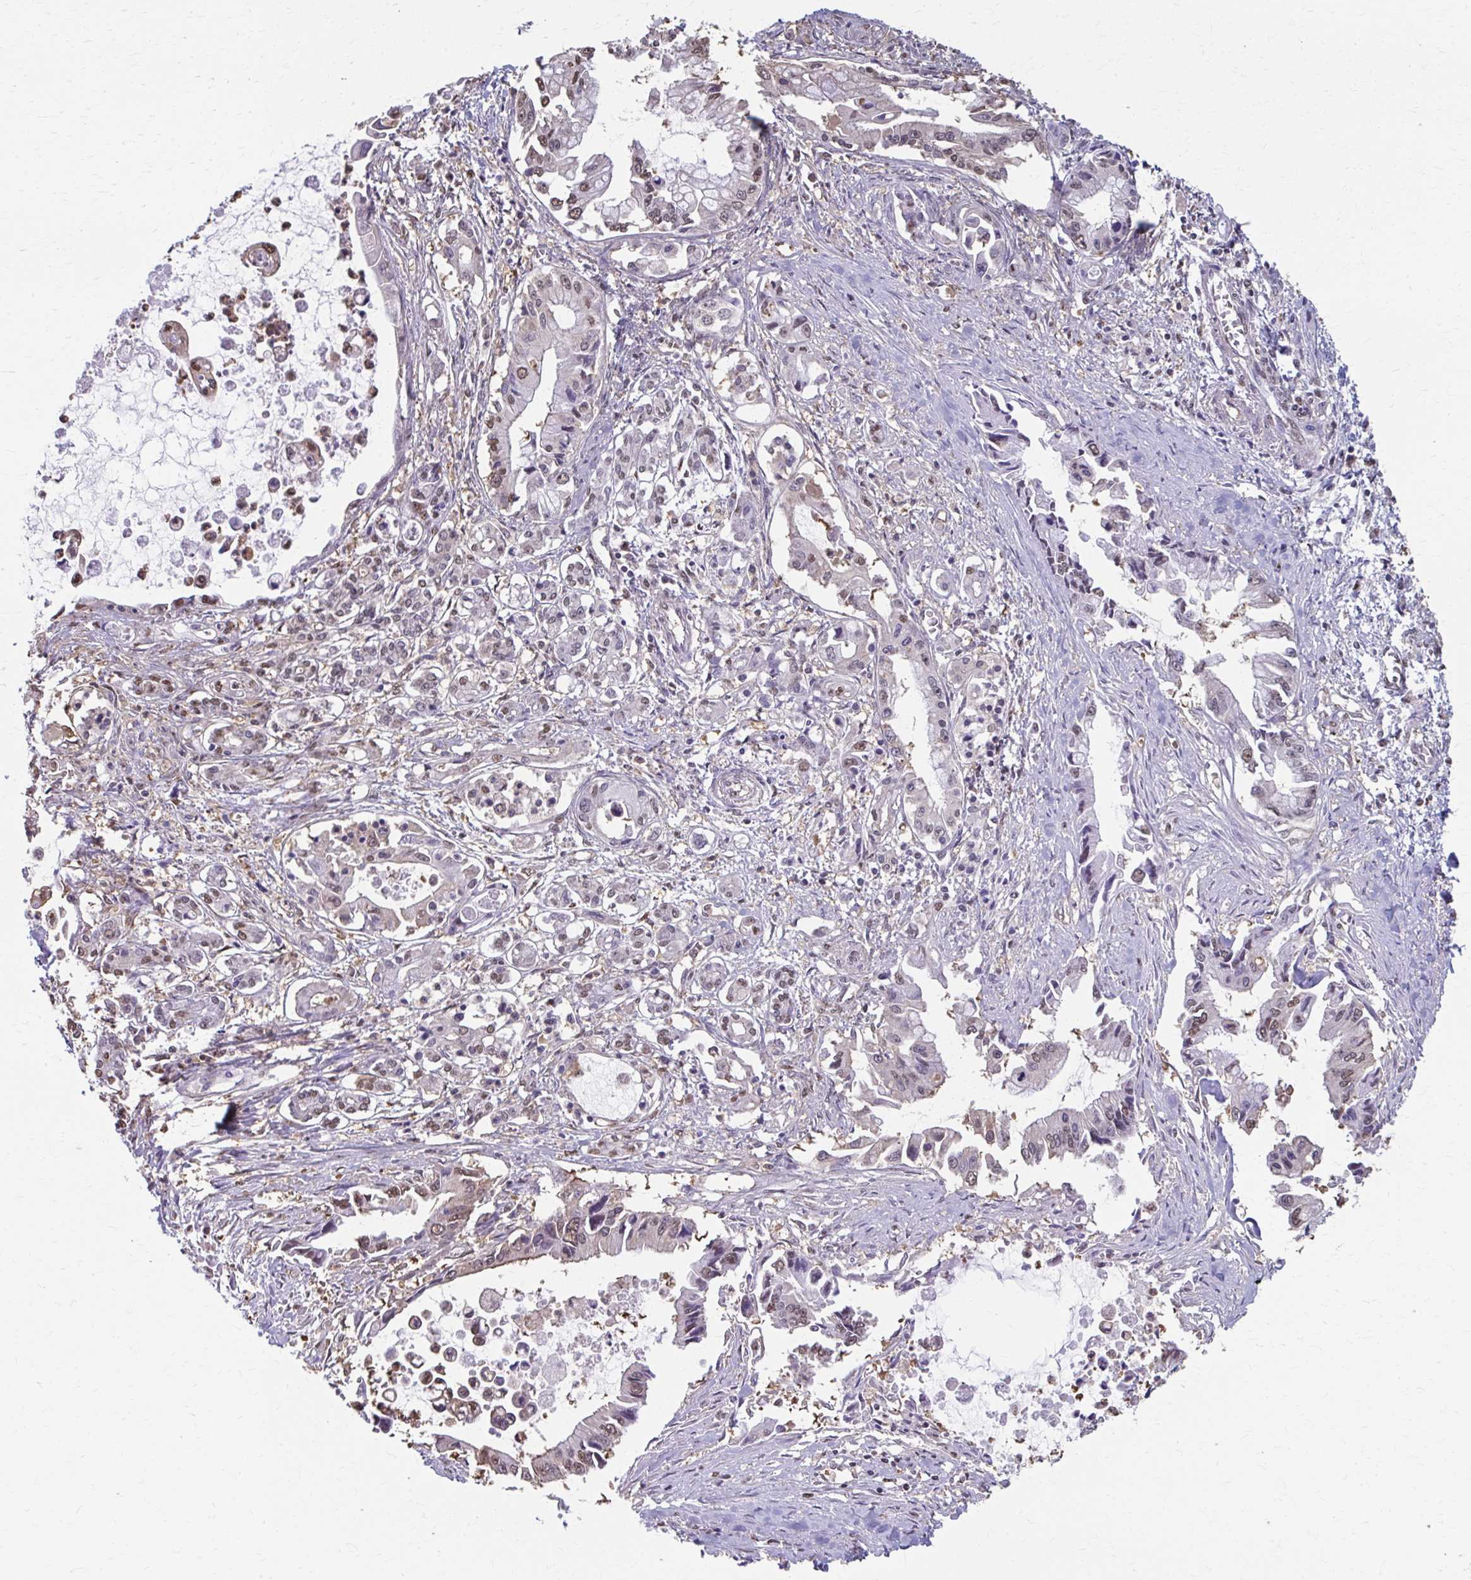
{"staining": {"intensity": "weak", "quantity": "25%-75%", "location": "nuclear"}, "tissue": "pancreatic cancer", "cell_type": "Tumor cells", "image_type": "cancer", "snomed": [{"axis": "morphology", "description": "Adenocarcinoma, NOS"}, {"axis": "topography", "description": "Pancreas"}], "caption": "This is a micrograph of immunohistochemistry staining of pancreatic adenocarcinoma, which shows weak positivity in the nuclear of tumor cells.", "gene": "ING4", "patient": {"sex": "male", "age": 84}}